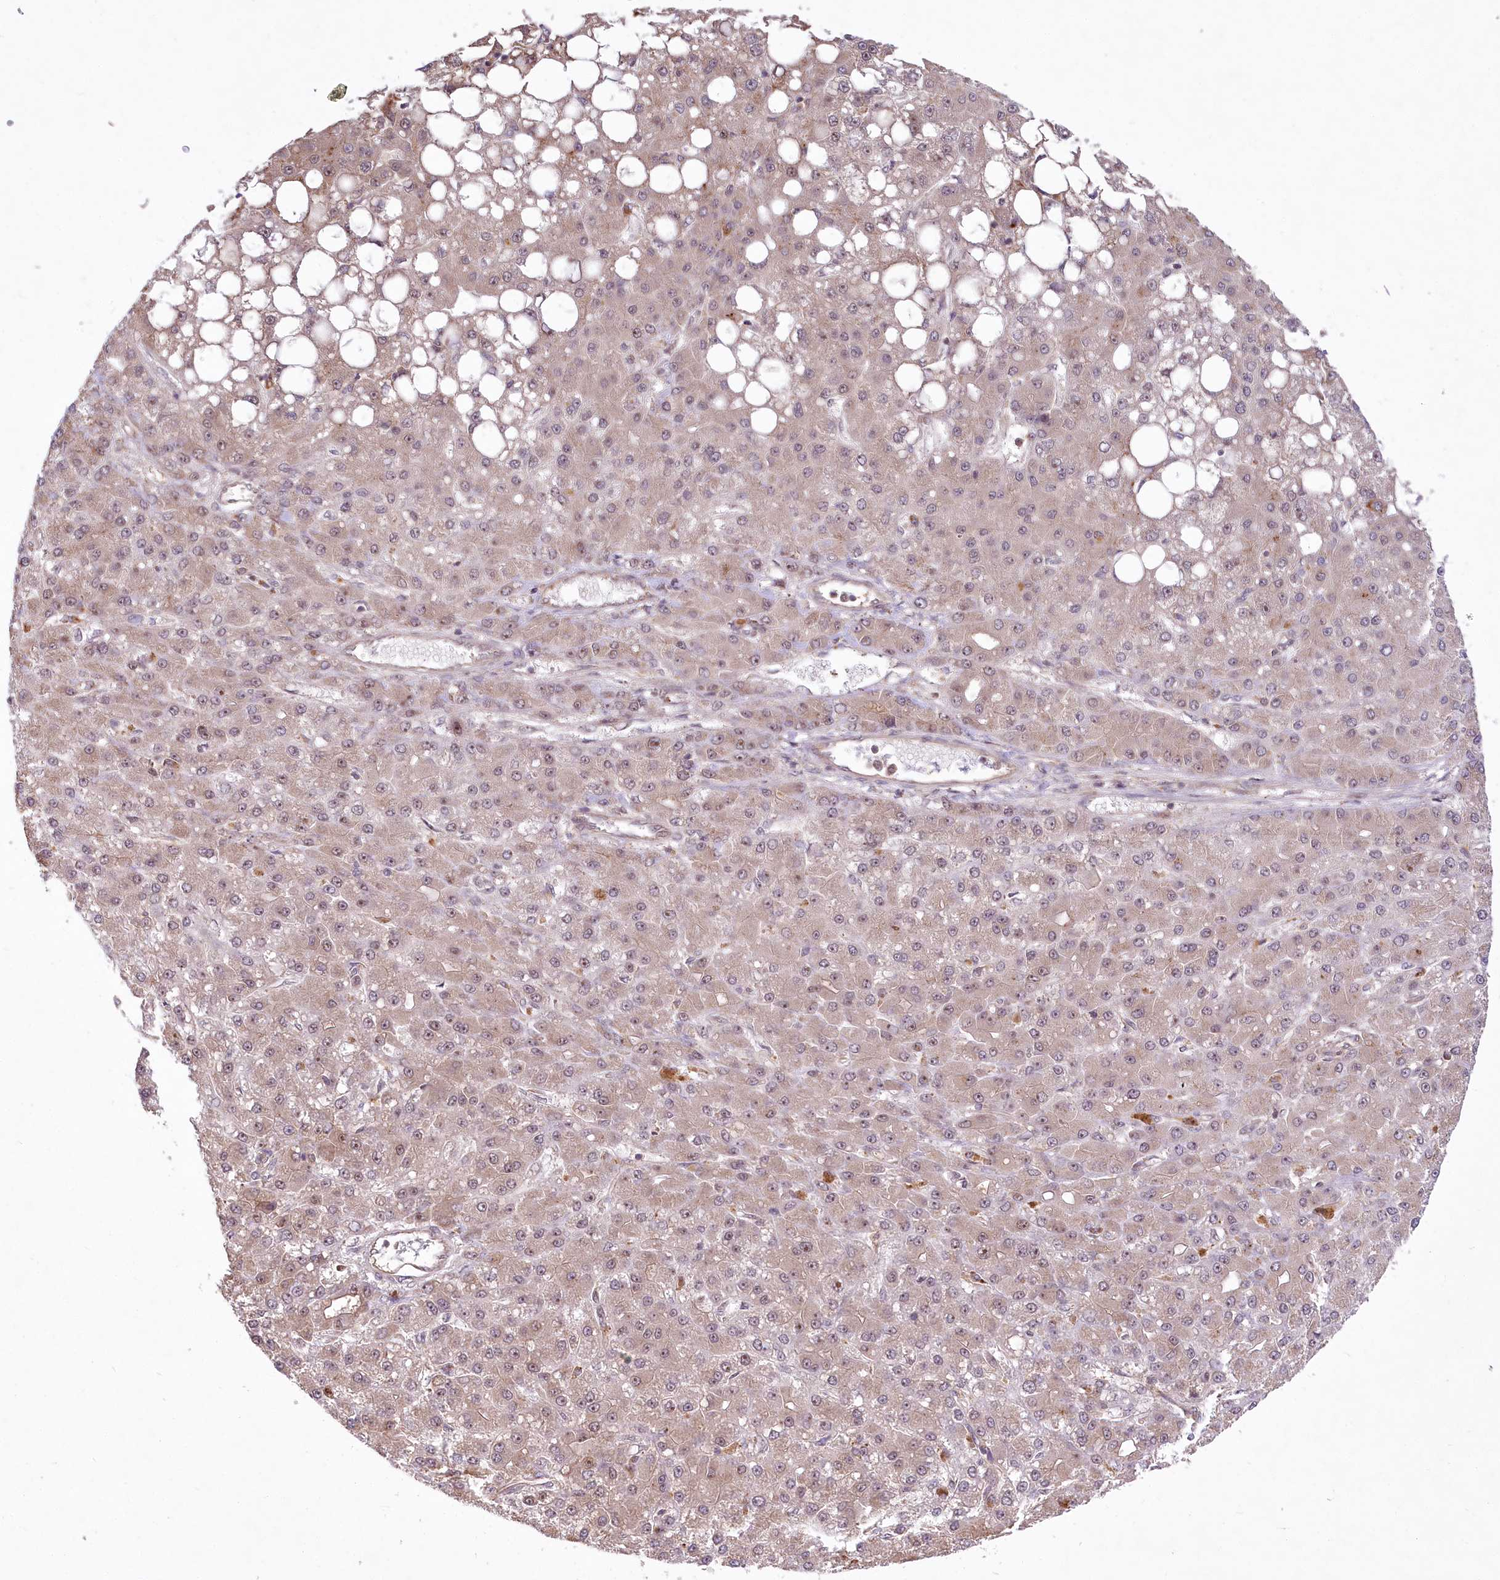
{"staining": {"intensity": "weak", "quantity": "<25%", "location": "nuclear"}, "tissue": "liver cancer", "cell_type": "Tumor cells", "image_type": "cancer", "snomed": [{"axis": "morphology", "description": "Carcinoma, Hepatocellular, NOS"}, {"axis": "topography", "description": "Liver"}], "caption": "Immunohistochemical staining of human liver cancer displays no significant expression in tumor cells. (Immunohistochemistry (ihc), brightfield microscopy, high magnification).", "gene": "SERGEF", "patient": {"sex": "male", "age": 67}}